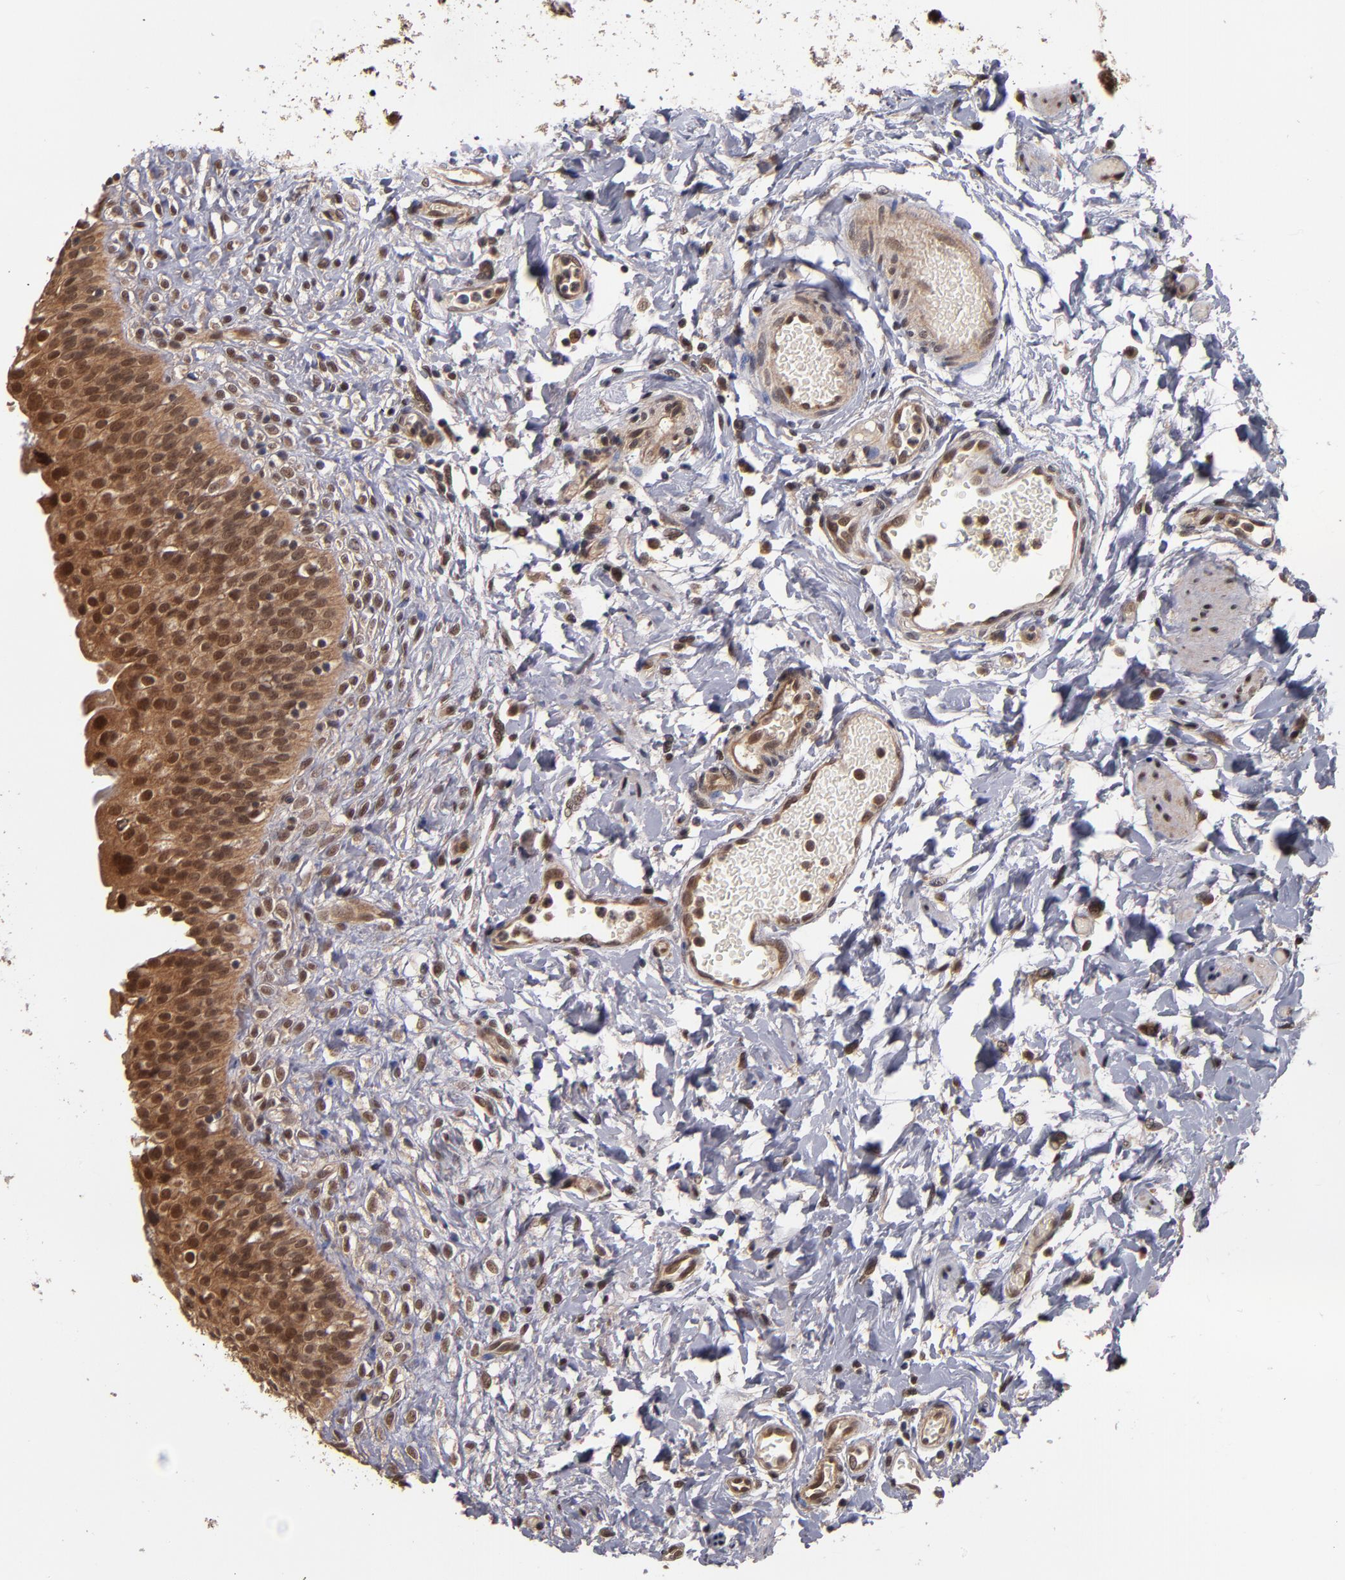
{"staining": {"intensity": "moderate", "quantity": ">75%", "location": "cytoplasmic/membranous,nuclear"}, "tissue": "urinary bladder", "cell_type": "Urothelial cells", "image_type": "normal", "snomed": [{"axis": "morphology", "description": "Normal tissue, NOS"}, {"axis": "topography", "description": "Urinary bladder"}], "caption": "Normal urinary bladder exhibits moderate cytoplasmic/membranous,nuclear positivity in about >75% of urothelial cells, visualized by immunohistochemistry.", "gene": "CUL5", "patient": {"sex": "female", "age": 80}}